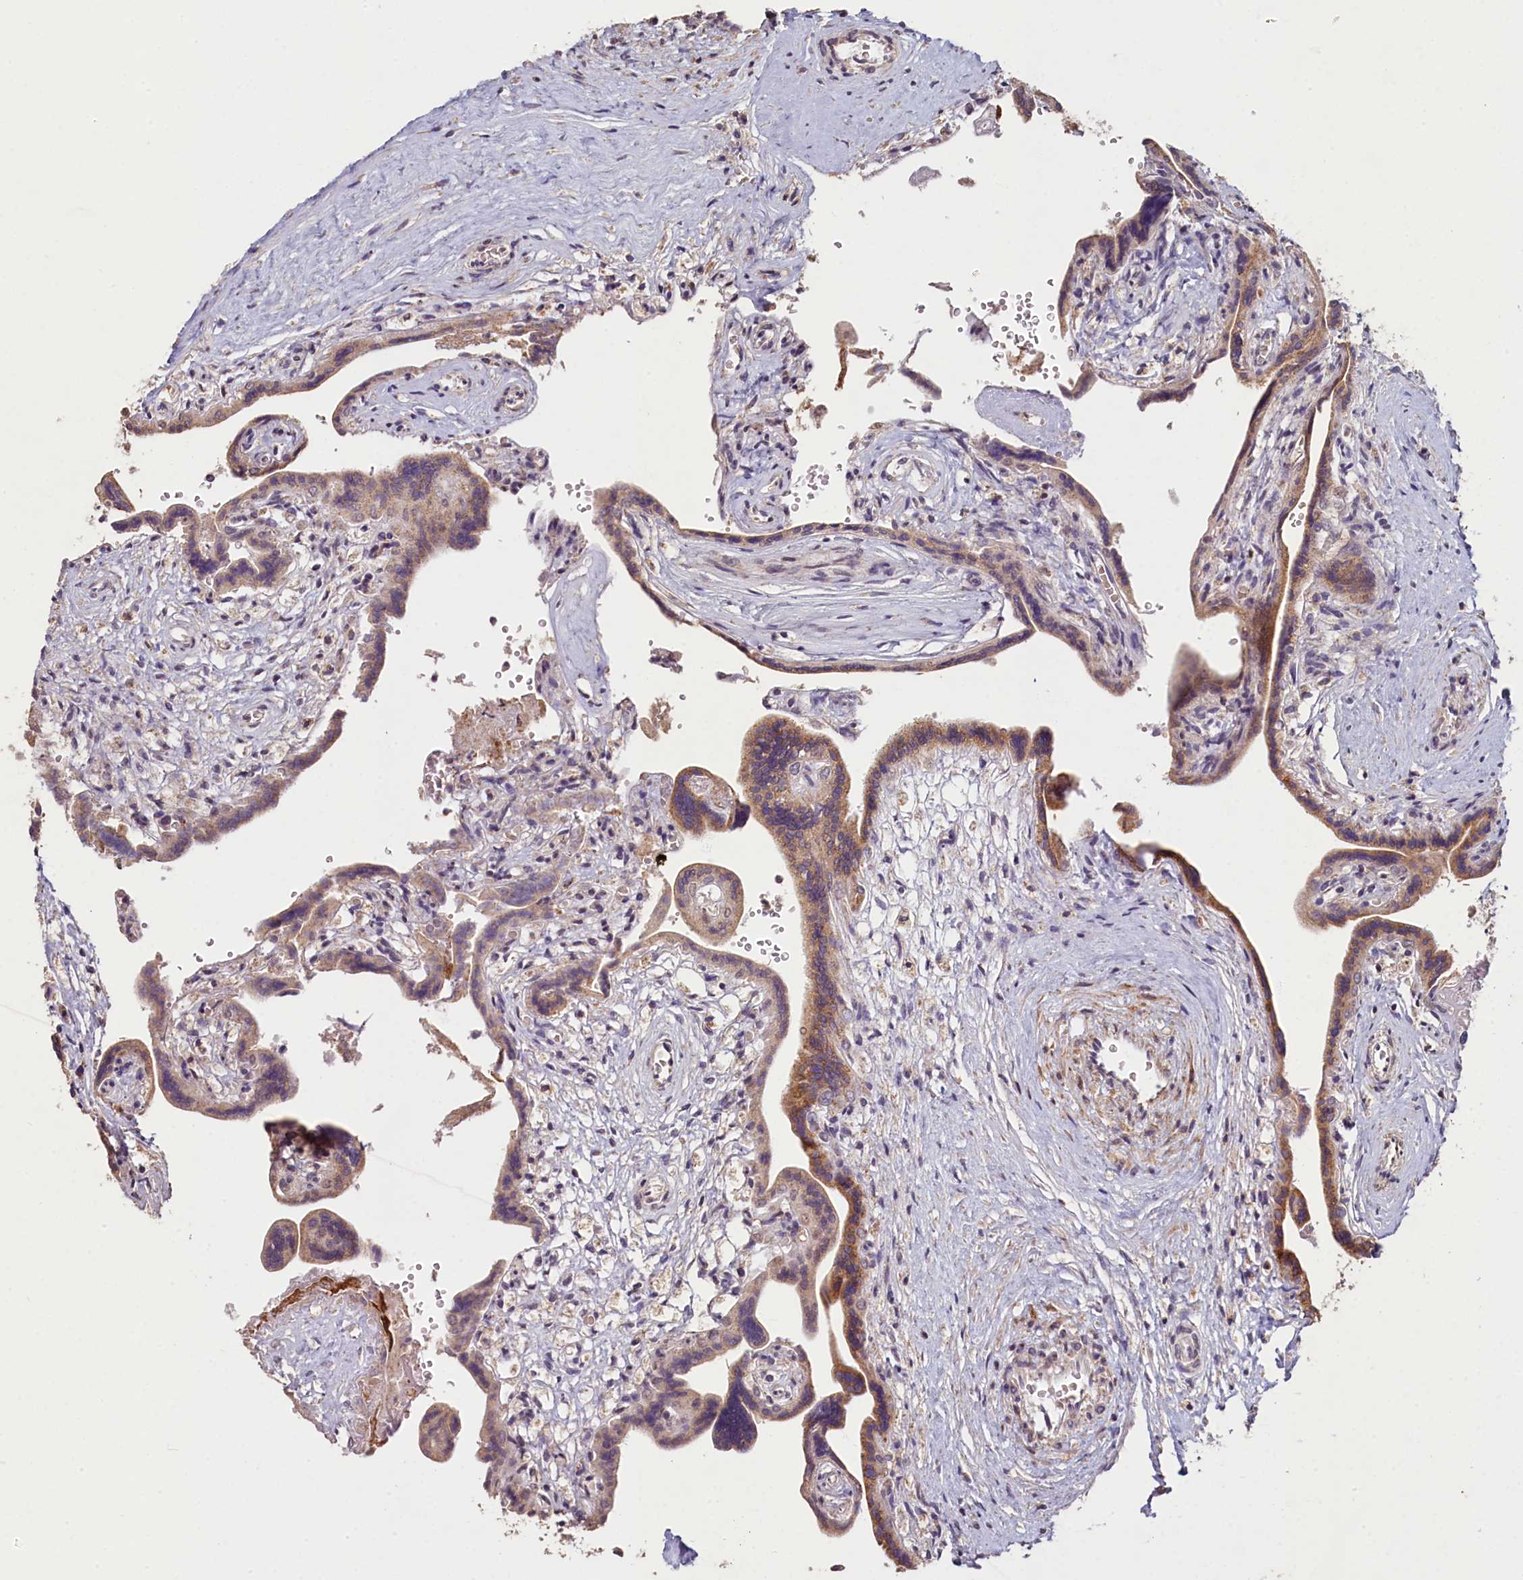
{"staining": {"intensity": "moderate", "quantity": ">75%", "location": "cytoplasmic/membranous"}, "tissue": "placenta", "cell_type": "Trophoblastic cells", "image_type": "normal", "snomed": [{"axis": "morphology", "description": "Normal tissue, NOS"}, {"axis": "topography", "description": "Placenta"}], "caption": "The immunohistochemical stain shows moderate cytoplasmic/membranous positivity in trophoblastic cells of benign placenta.", "gene": "PDE6D", "patient": {"sex": "female", "age": 37}}